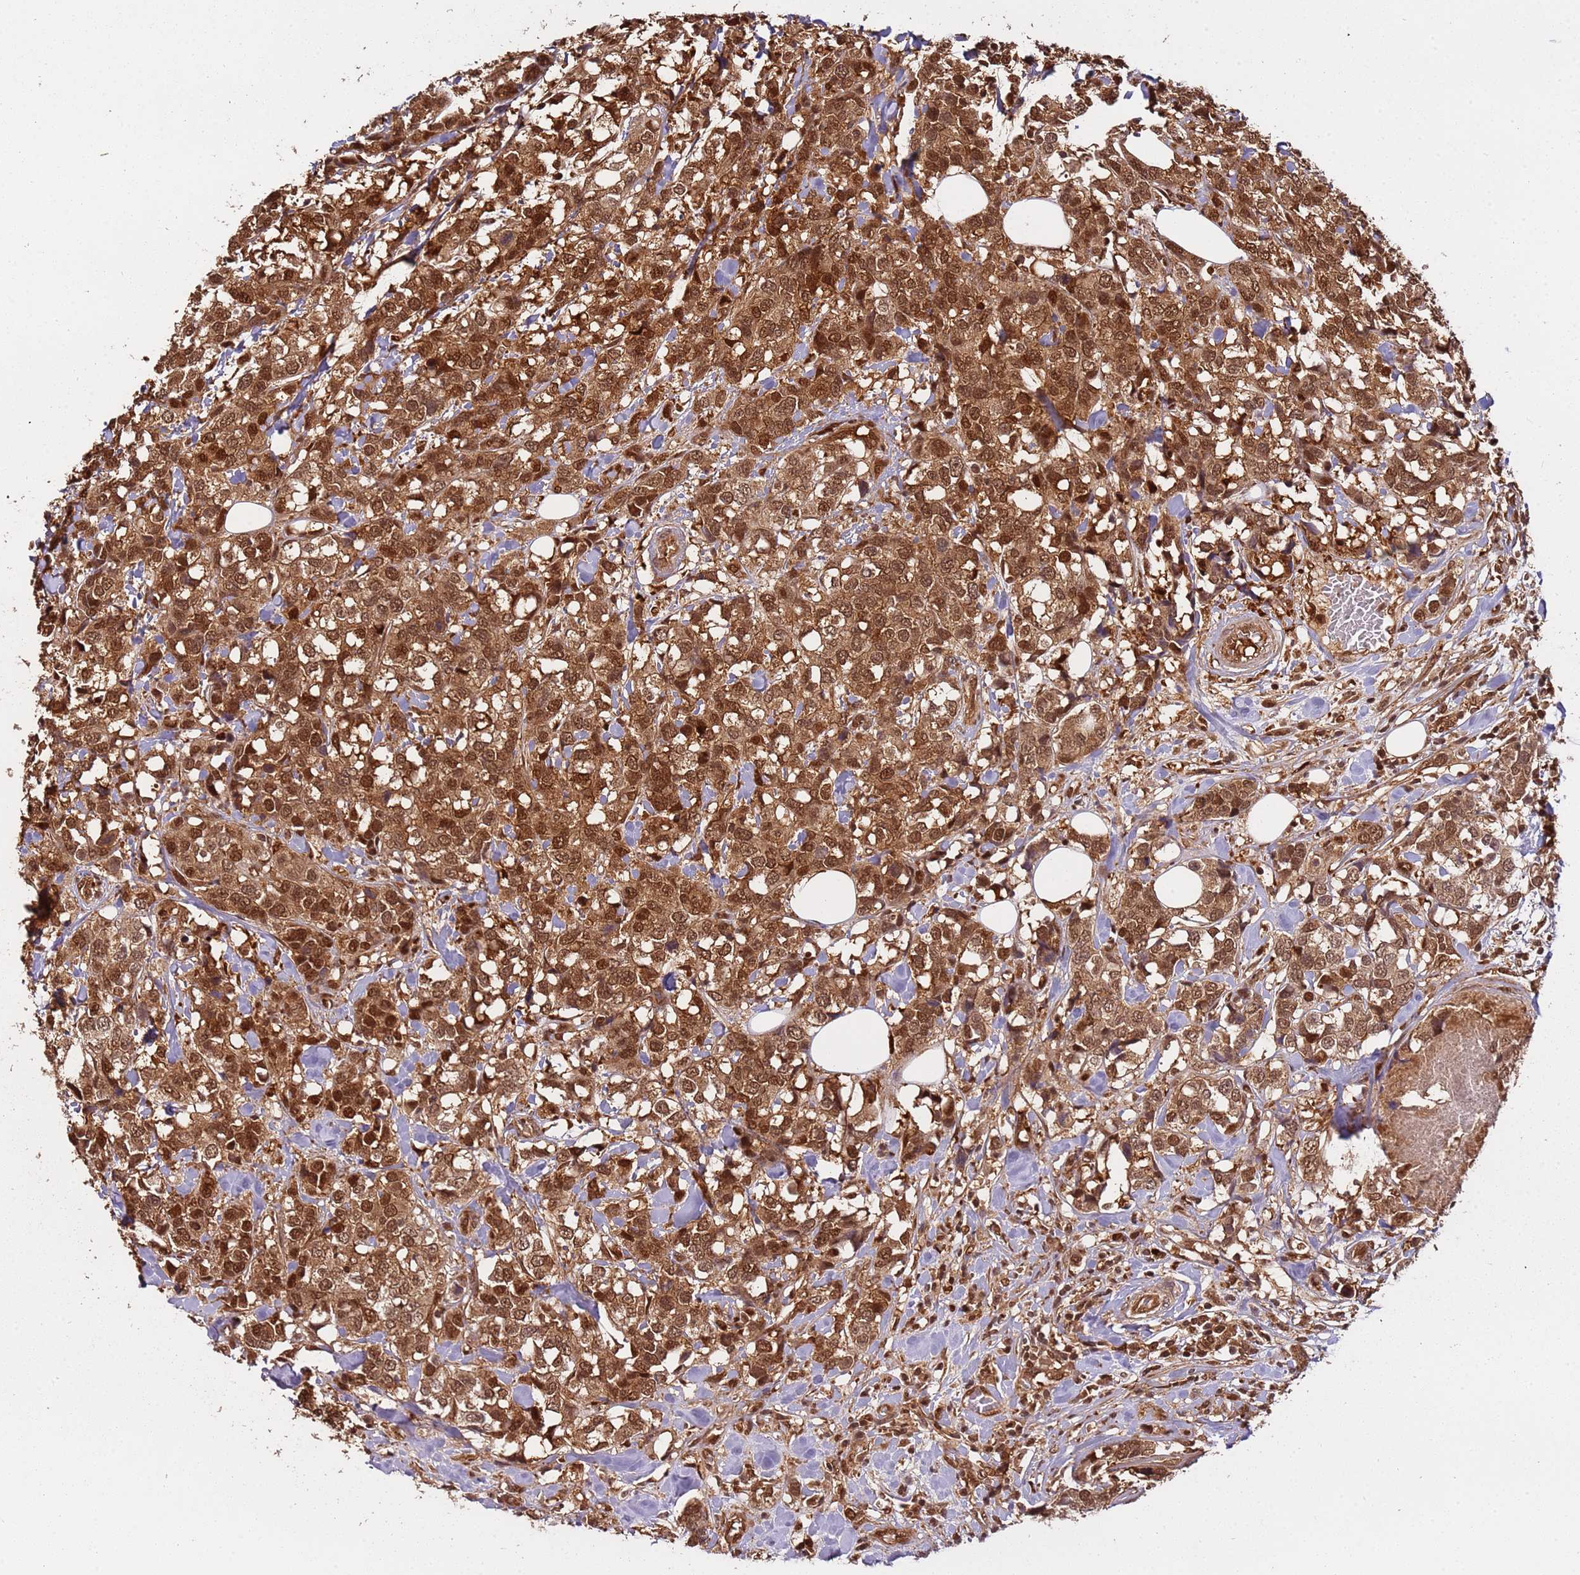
{"staining": {"intensity": "strong", "quantity": ">75%", "location": "cytoplasmic/membranous,nuclear"}, "tissue": "breast cancer", "cell_type": "Tumor cells", "image_type": "cancer", "snomed": [{"axis": "morphology", "description": "Lobular carcinoma"}, {"axis": "topography", "description": "Breast"}], "caption": "A histopathology image of human breast cancer (lobular carcinoma) stained for a protein reveals strong cytoplasmic/membranous and nuclear brown staining in tumor cells.", "gene": "PGLS", "patient": {"sex": "female", "age": 59}}